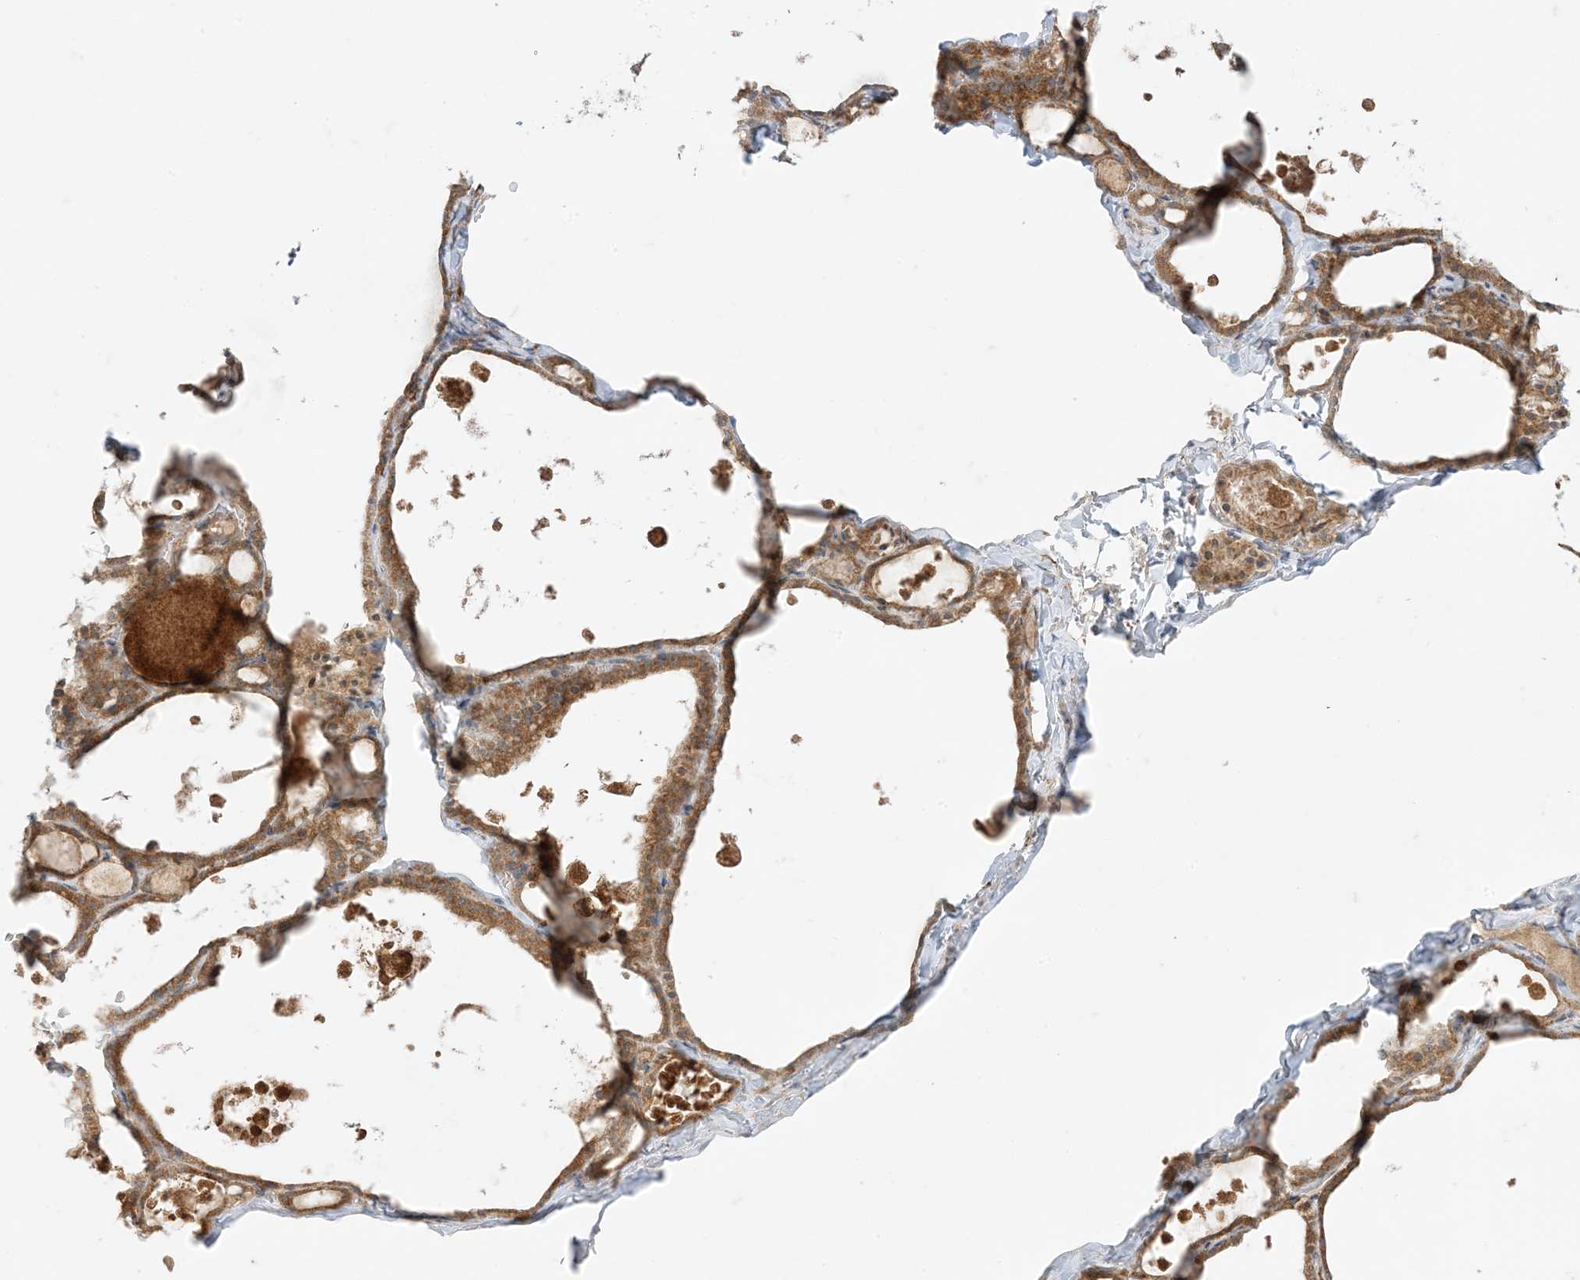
{"staining": {"intensity": "moderate", "quantity": ">75%", "location": "cytoplasmic/membranous"}, "tissue": "thyroid gland", "cell_type": "Glandular cells", "image_type": "normal", "snomed": [{"axis": "morphology", "description": "Normal tissue, NOS"}, {"axis": "topography", "description": "Thyroid gland"}], "caption": "Human thyroid gland stained for a protein (brown) shows moderate cytoplasmic/membranous positive staining in approximately >75% of glandular cells.", "gene": "ODC1", "patient": {"sex": "male", "age": 56}}